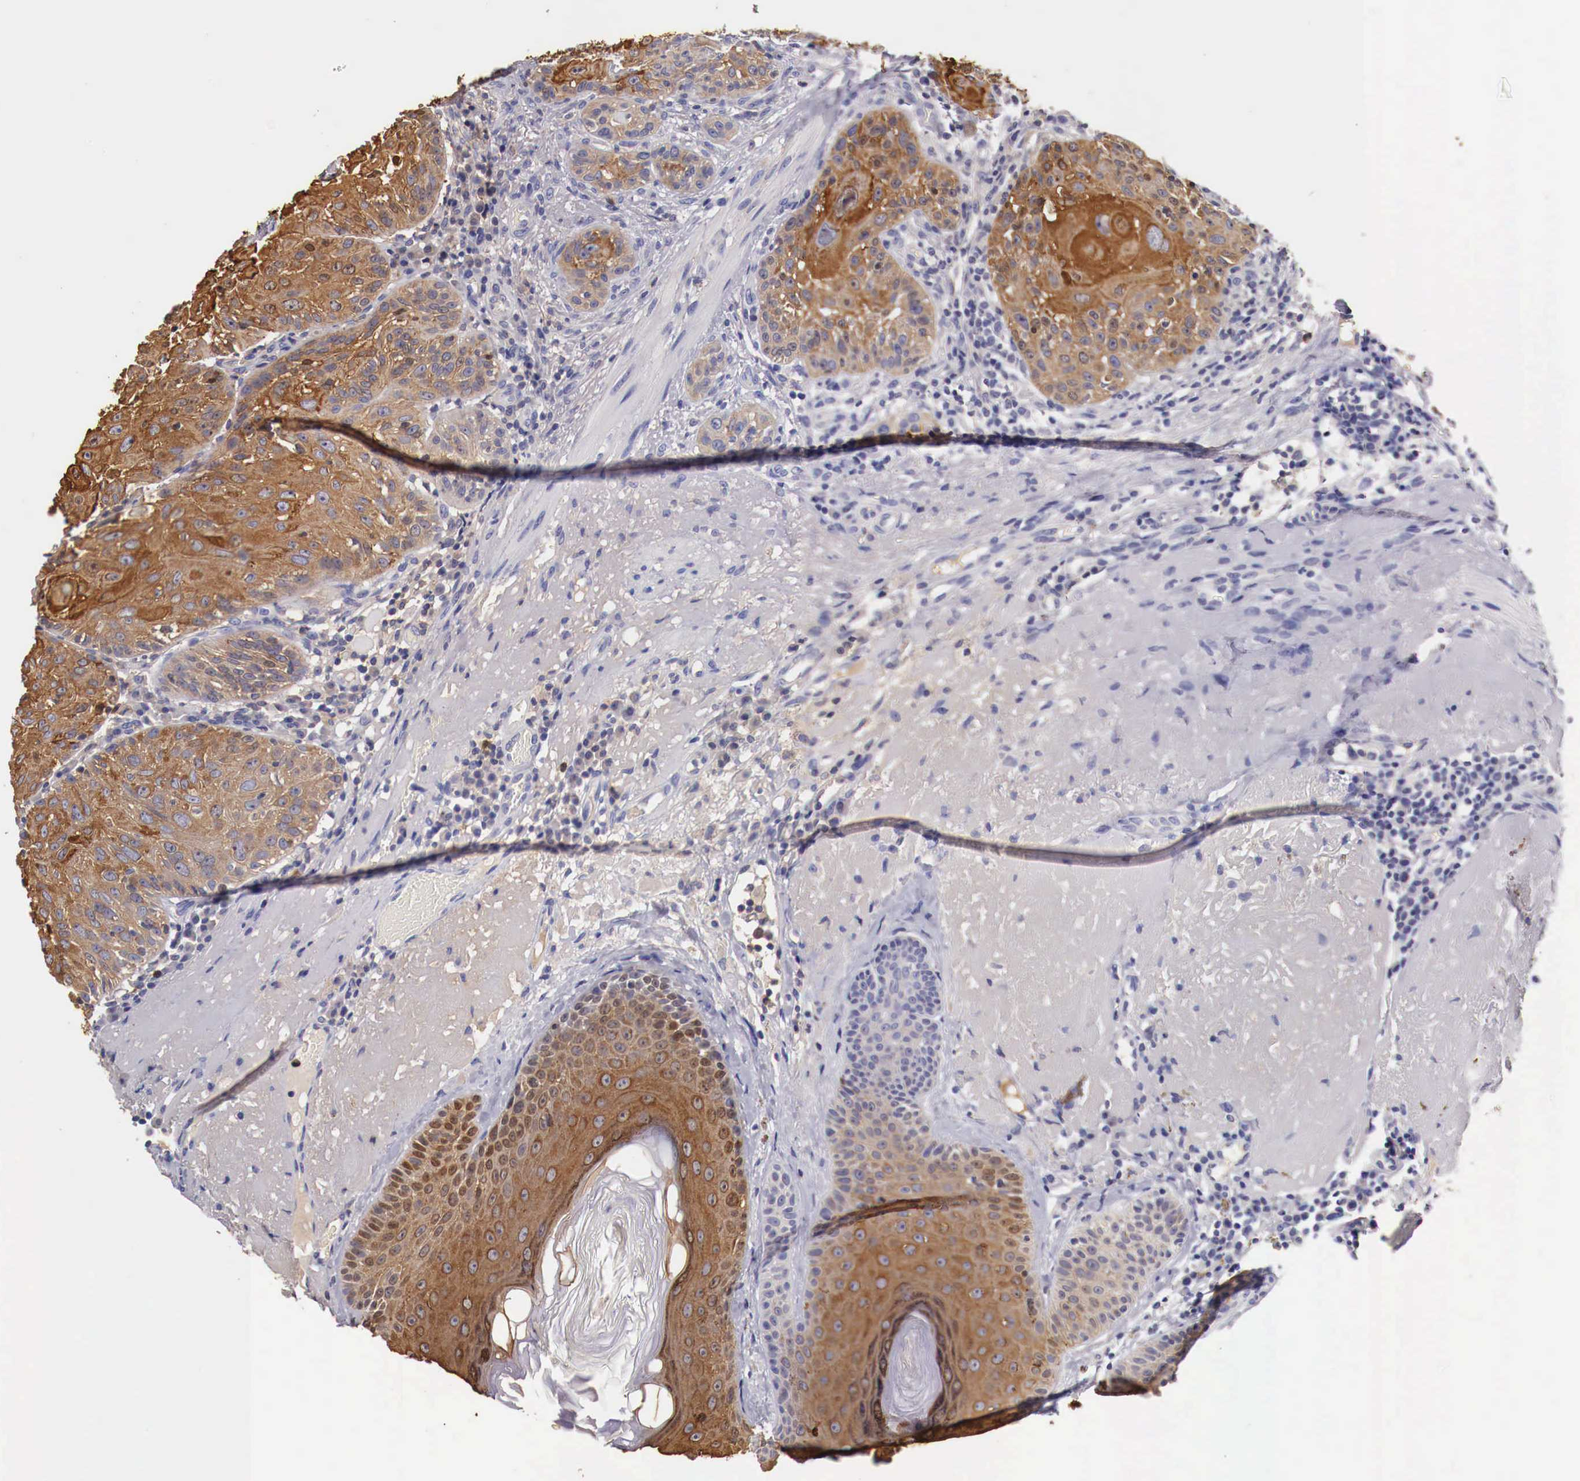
{"staining": {"intensity": "moderate", "quantity": "25%-75%", "location": "cytoplasmic/membranous"}, "tissue": "skin cancer", "cell_type": "Tumor cells", "image_type": "cancer", "snomed": [{"axis": "morphology", "description": "Squamous cell carcinoma, NOS"}, {"axis": "topography", "description": "Skin"}], "caption": "About 25%-75% of tumor cells in human squamous cell carcinoma (skin) exhibit moderate cytoplasmic/membranous protein positivity as visualized by brown immunohistochemical staining.", "gene": "PITPNA", "patient": {"sex": "female", "age": 89}}